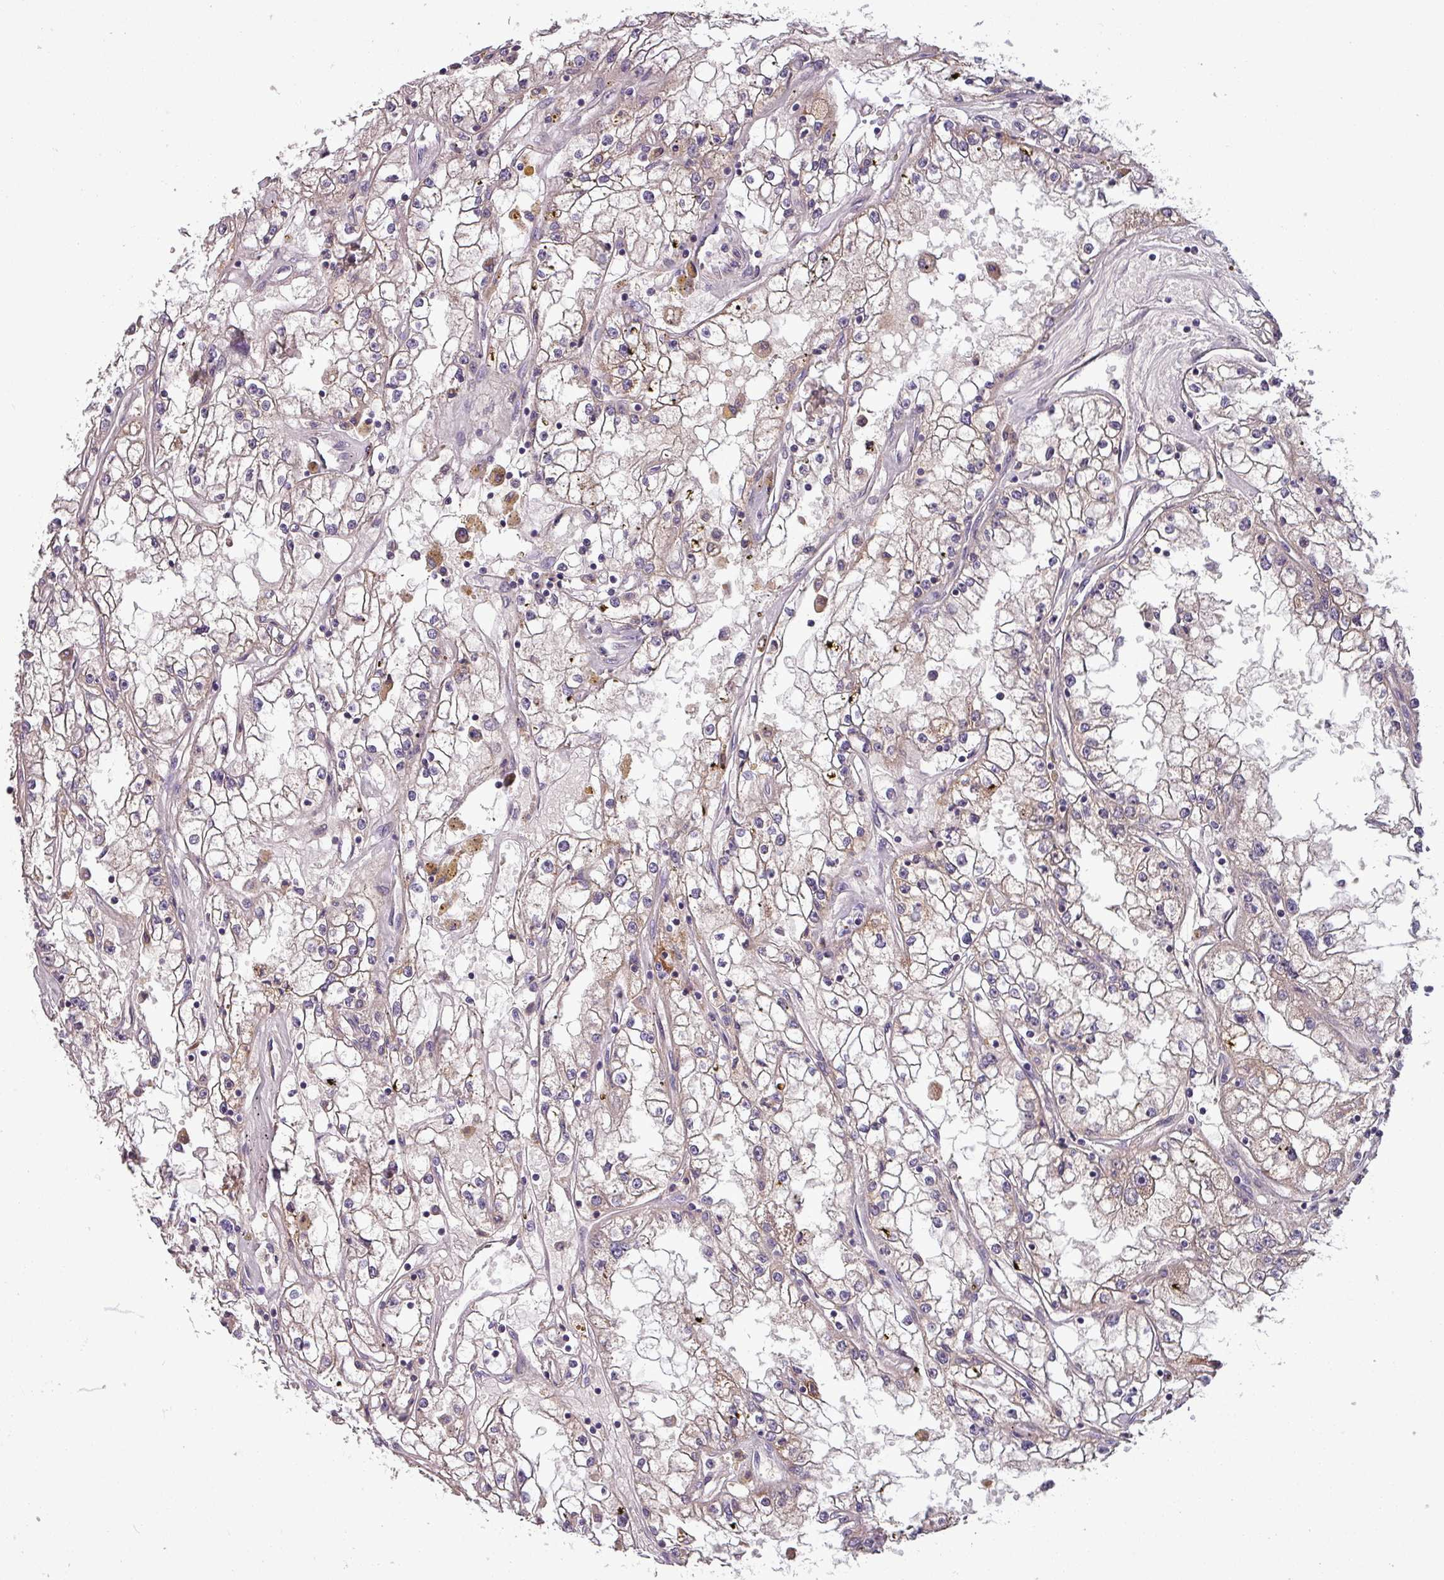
{"staining": {"intensity": "negative", "quantity": "none", "location": "none"}, "tissue": "renal cancer", "cell_type": "Tumor cells", "image_type": "cancer", "snomed": [{"axis": "morphology", "description": "Adenocarcinoma, NOS"}, {"axis": "topography", "description": "Kidney"}], "caption": "High magnification brightfield microscopy of renal cancer (adenocarcinoma) stained with DAB (brown) and counterstained with hematoxylin (blue): tumor cells show no significant positivity.", "gene": "NOB1", "patient": {"sex": "male", "age": 56}}